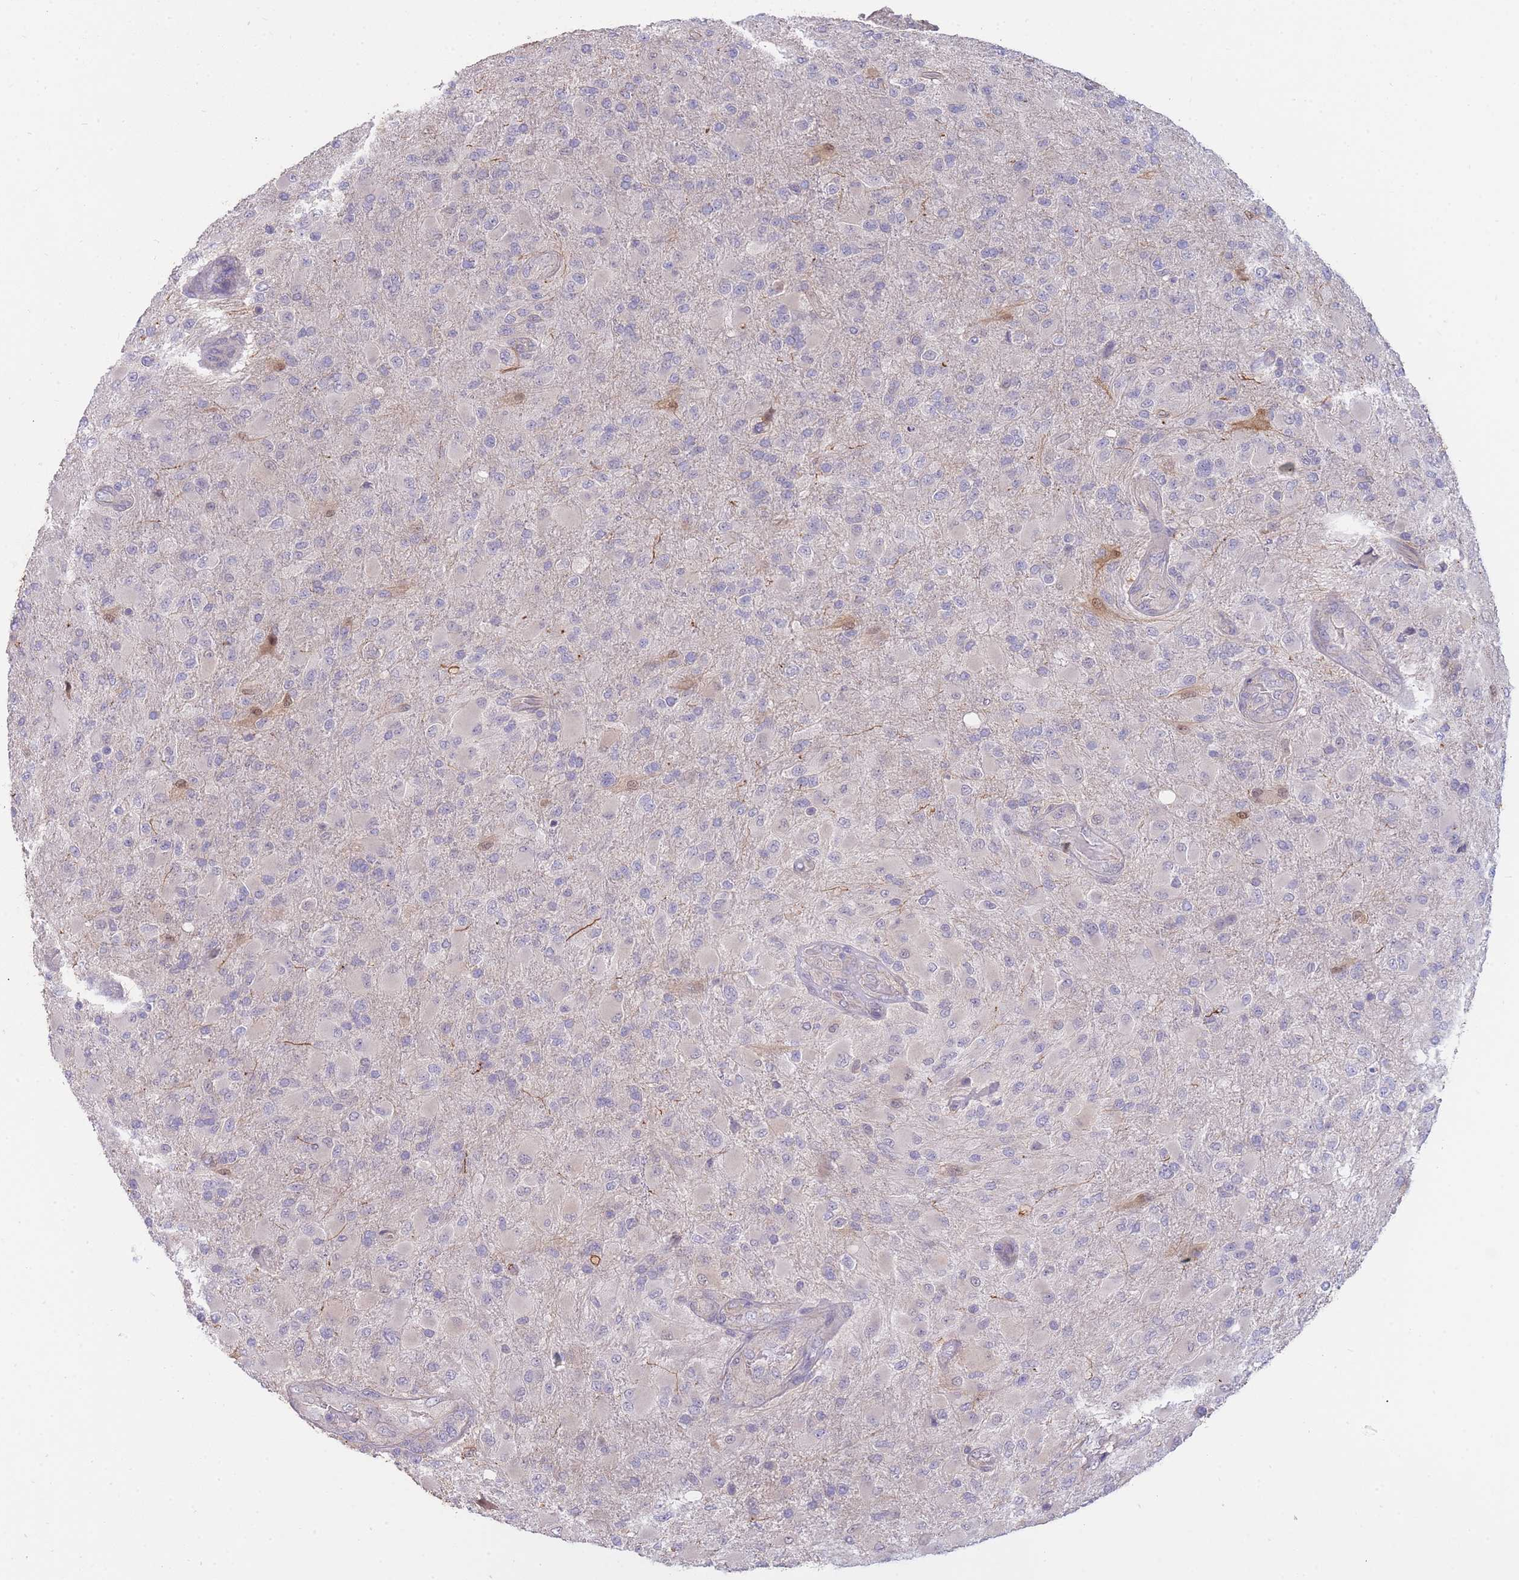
{"staining": {"intensity": "negative", "quantity": "none", "location": "none"}, "tissue": "glioma", "cell_type": "Tumor cells", "image_type": "cancer", "snomed": [{"axis": "morphology", "description": "Glioma, malignant, Low grade"}, {"axis": "topography", "description": "Brain"}], "caption": "DAB (3,3'-diaminobenzidine) immunohistochemical staining of human malignant glioma (low-grade) shows no significant staining in tumor cells.", "gene": "SMC6", "patient": {"sex": "male", "age": 65}}